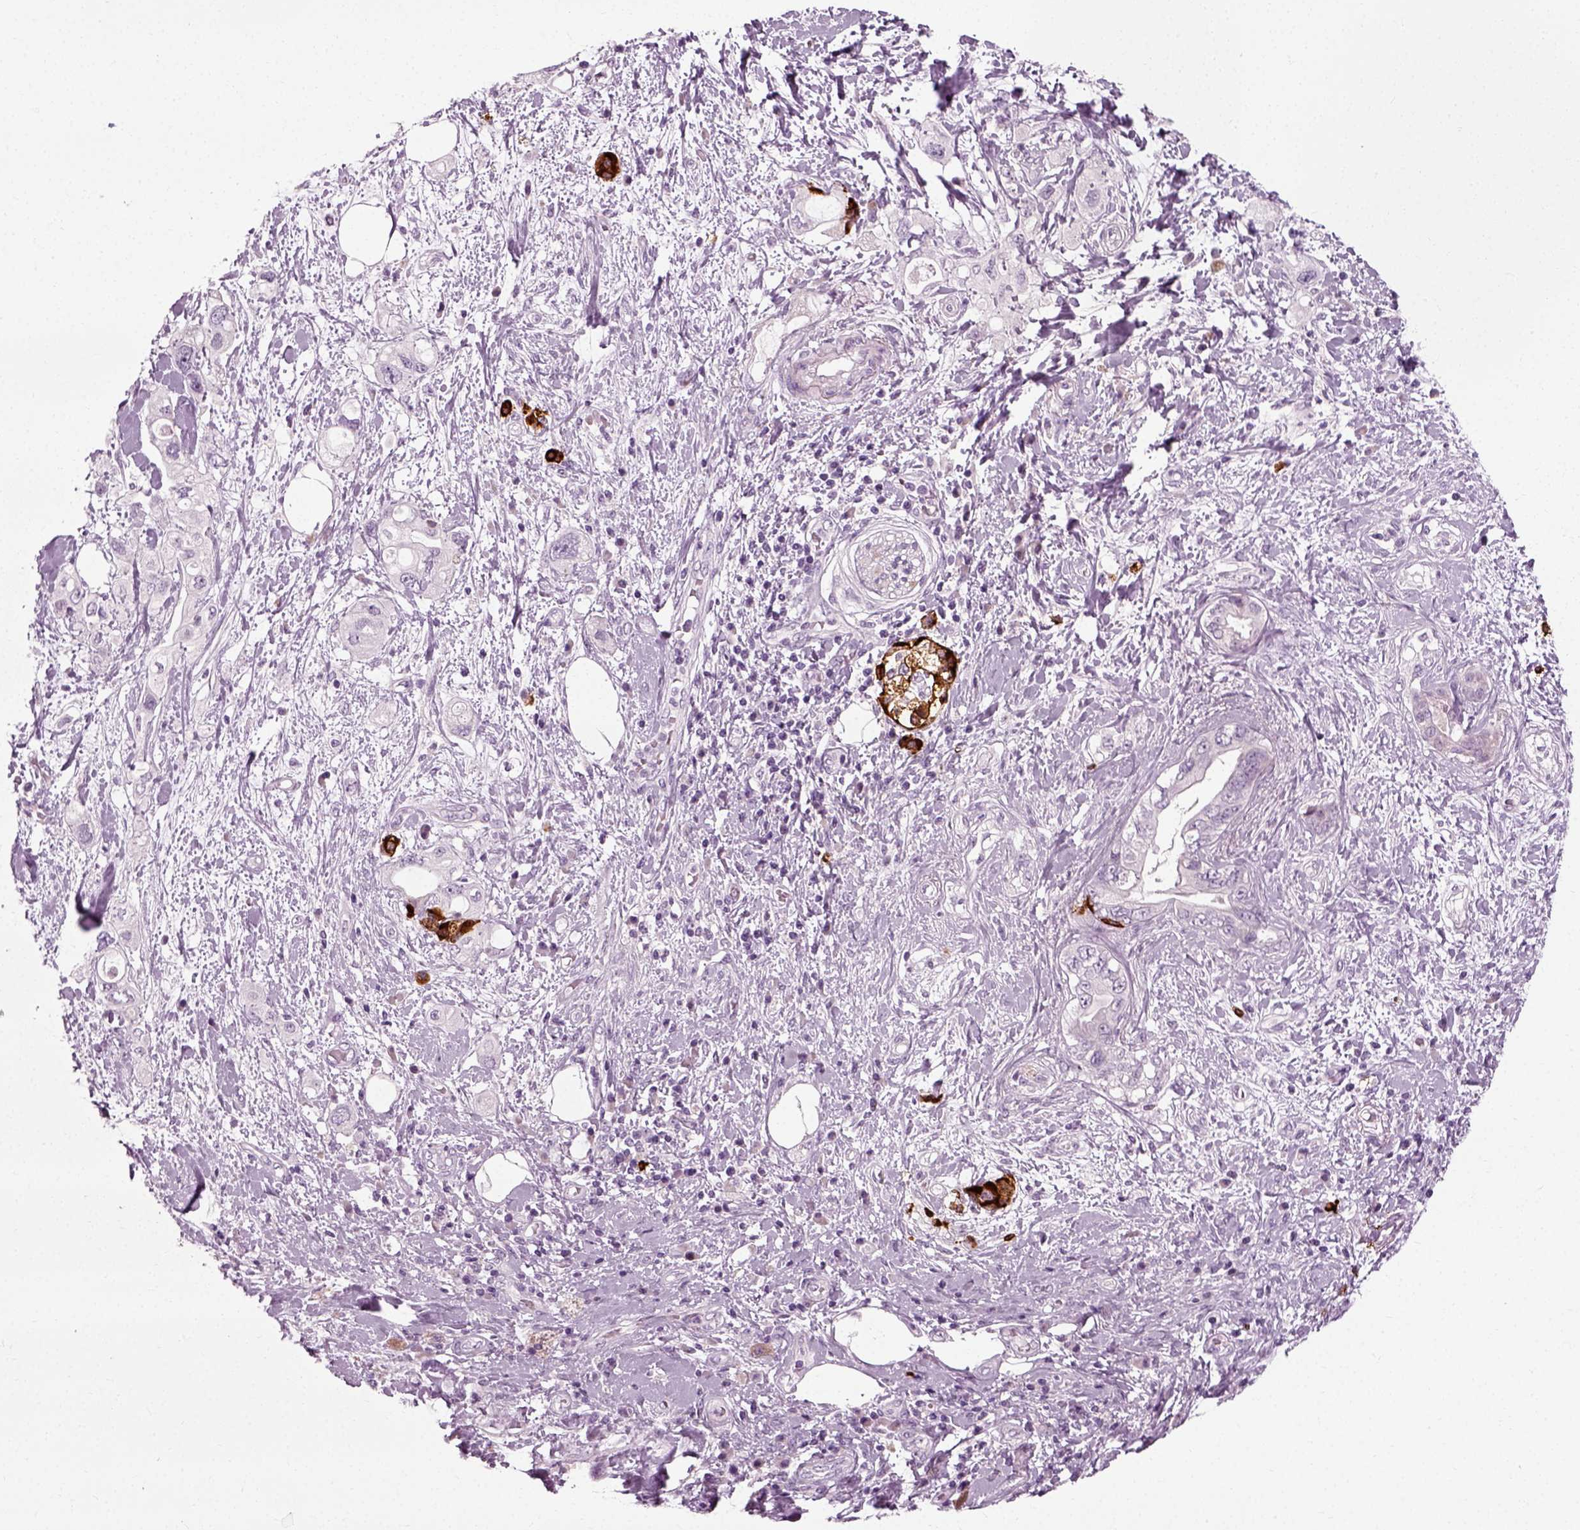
{"staining": {"intensity": "negative", "quantity": "none", "location": "none"}, "tissue": "pancreatic cancer", "cell_type": "Tumor cells", "image_type": "cancer", "snomed": [{"axis": "morphology", "description": "Adenocarcinoma, NOS"}, {"axis": "topography", "description": "Pancreas"}], "caption": "Immunohistochemistry (IHC) photomicrograph of neoplastic tissue: human pancreatic cancer (adenocarcinoma) stained with DAB exhibits no significant protein staining in tumor cells.", "gene": "SCG5", "patient": {"sex": "female", "age": 56}}